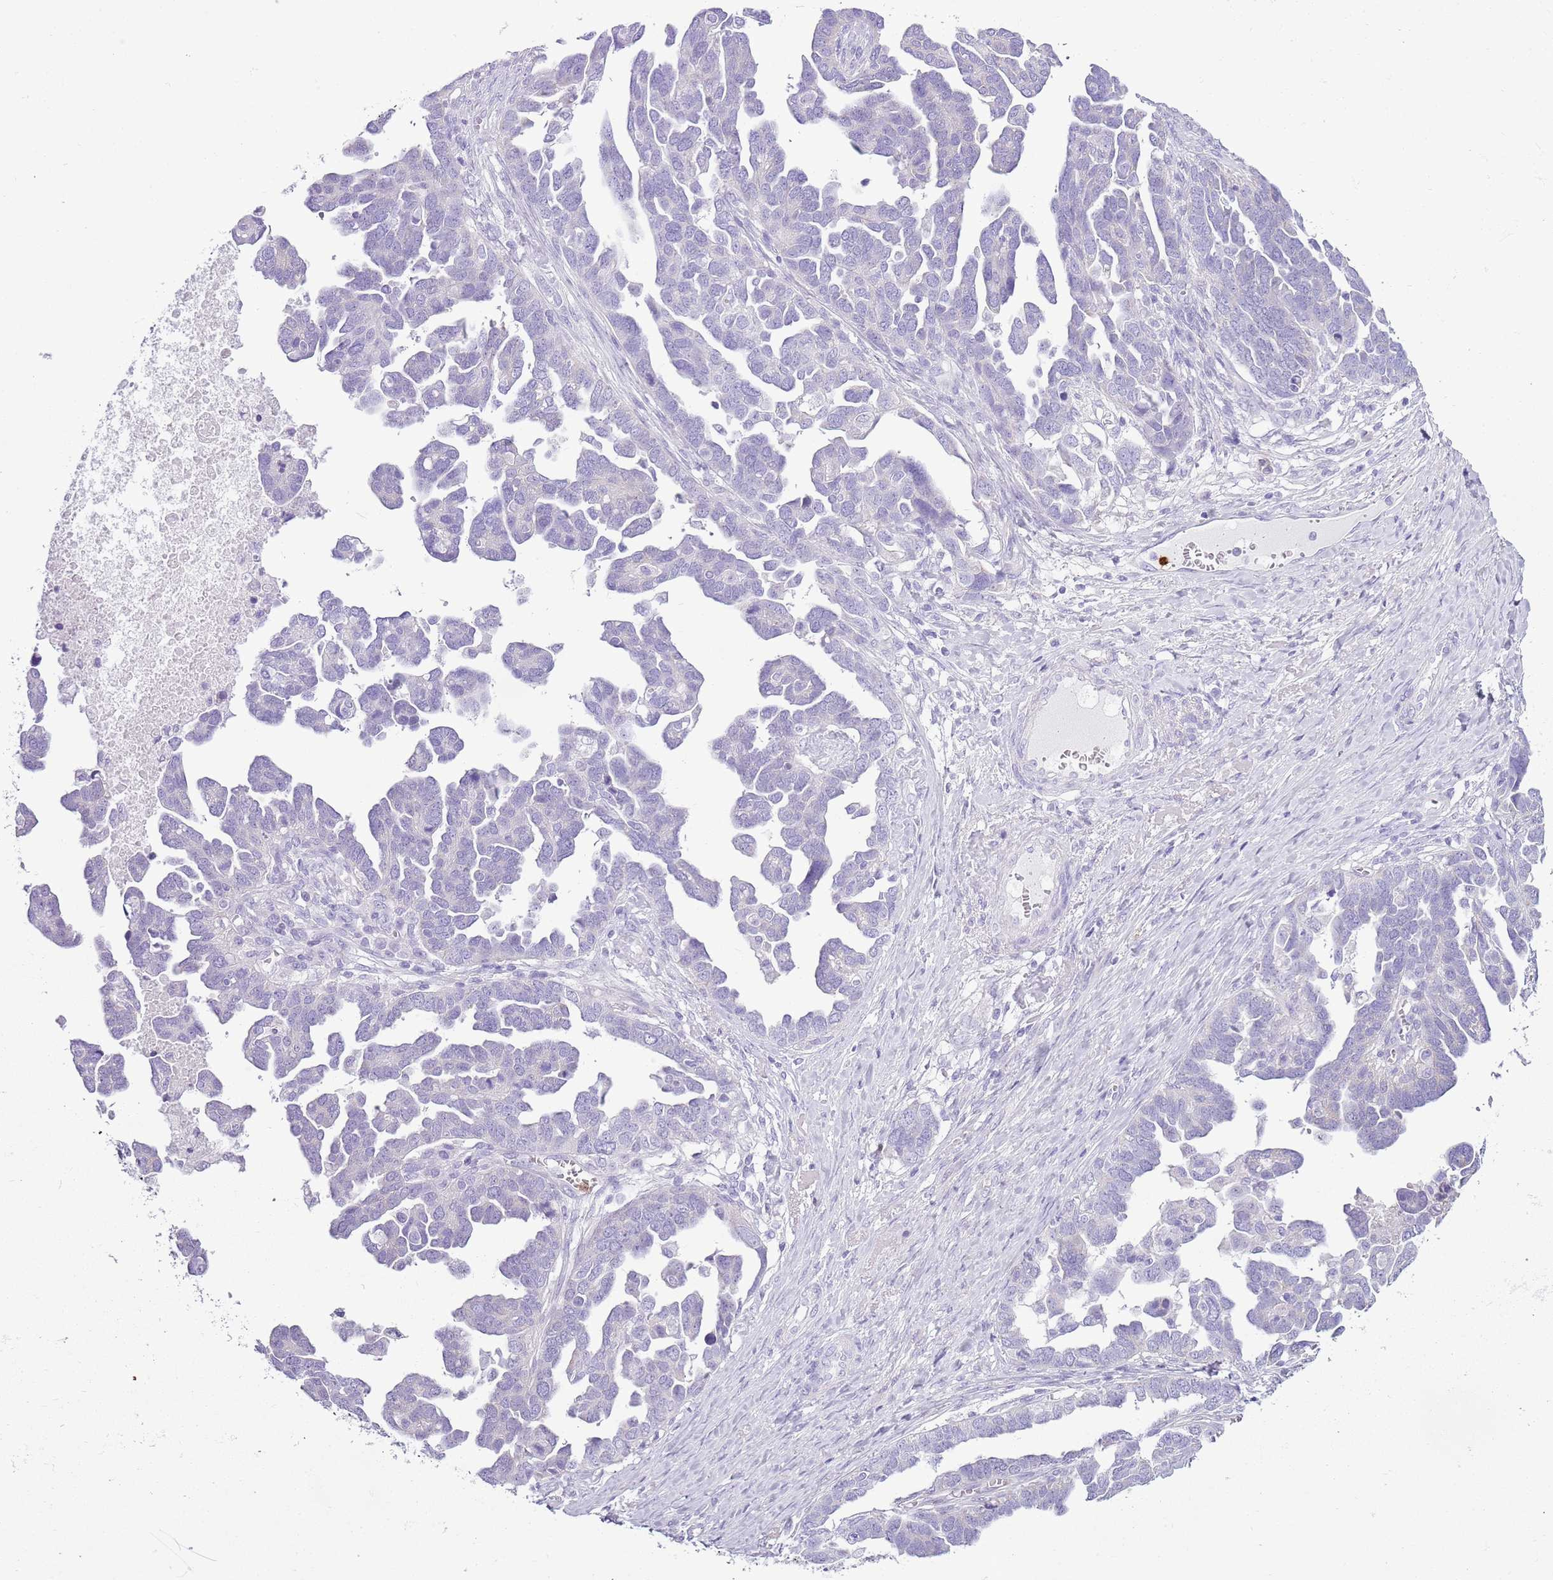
{"staining": {"intensity": "negative", "quantity": "none", "location": "none"}, "tissue": "ovarian cancer", "cell_type": "Tumor cells", "image_type": "cancer", "snomed": [{"axis": "morphology", "description": "Cystadenocarcinoma, serous, NOS"}, {"axis": "topography", "description": "Ovary"}], "caption": "DAB (3,3'-diaminobenzidine) immunohistochemical staining of human serous cystadenocarcinoma (ovarian) displays no significant staining in tumor cells.", "gene": "CD177", "patient": {"sex": "female", "age": 54}}